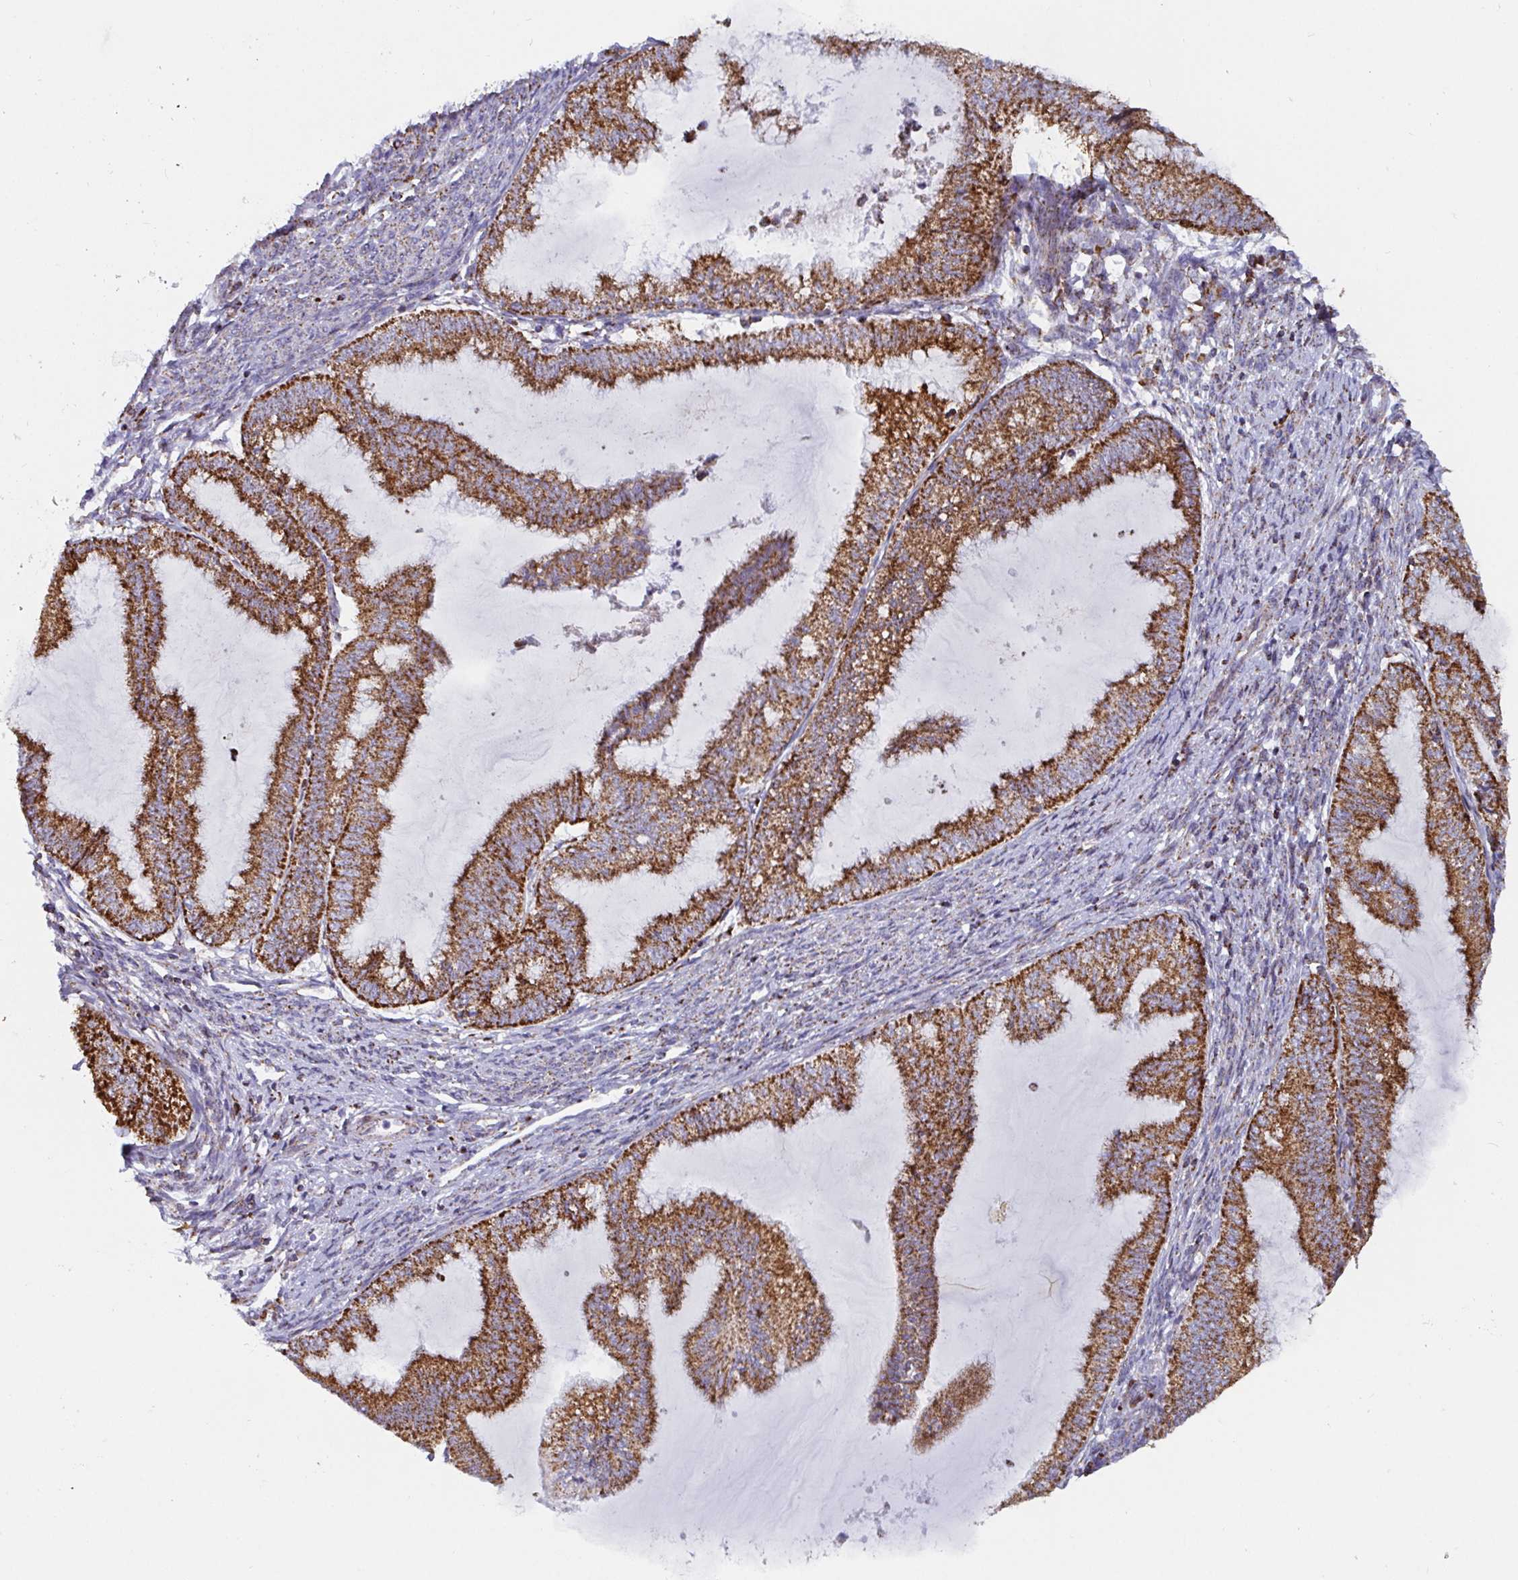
{"staining": {"intensity": "strong", "quantity": ">75%", "location": "cytoplasmic/membranous"}, "tissue": "endometrial cancer", "cell_type": "Tumor cells", "image_type": "cancer", "snomed": [{"axis": "morphology", "description": "Adenocarcinoma, NOS"}, {"axis": "topography", "description": "Endometrium"}], "caption": "This photomicrograph displays endometrial adenocarcinoma stained with immunohistochemistry to label a protein in brown. The cytoplasmic/membranous of tumor cells show strong positivity for the protein. Nuclei are counter-stained blue.", "gene": "ATP5MJ", "patient": {"sex": "female", "age": 79}}